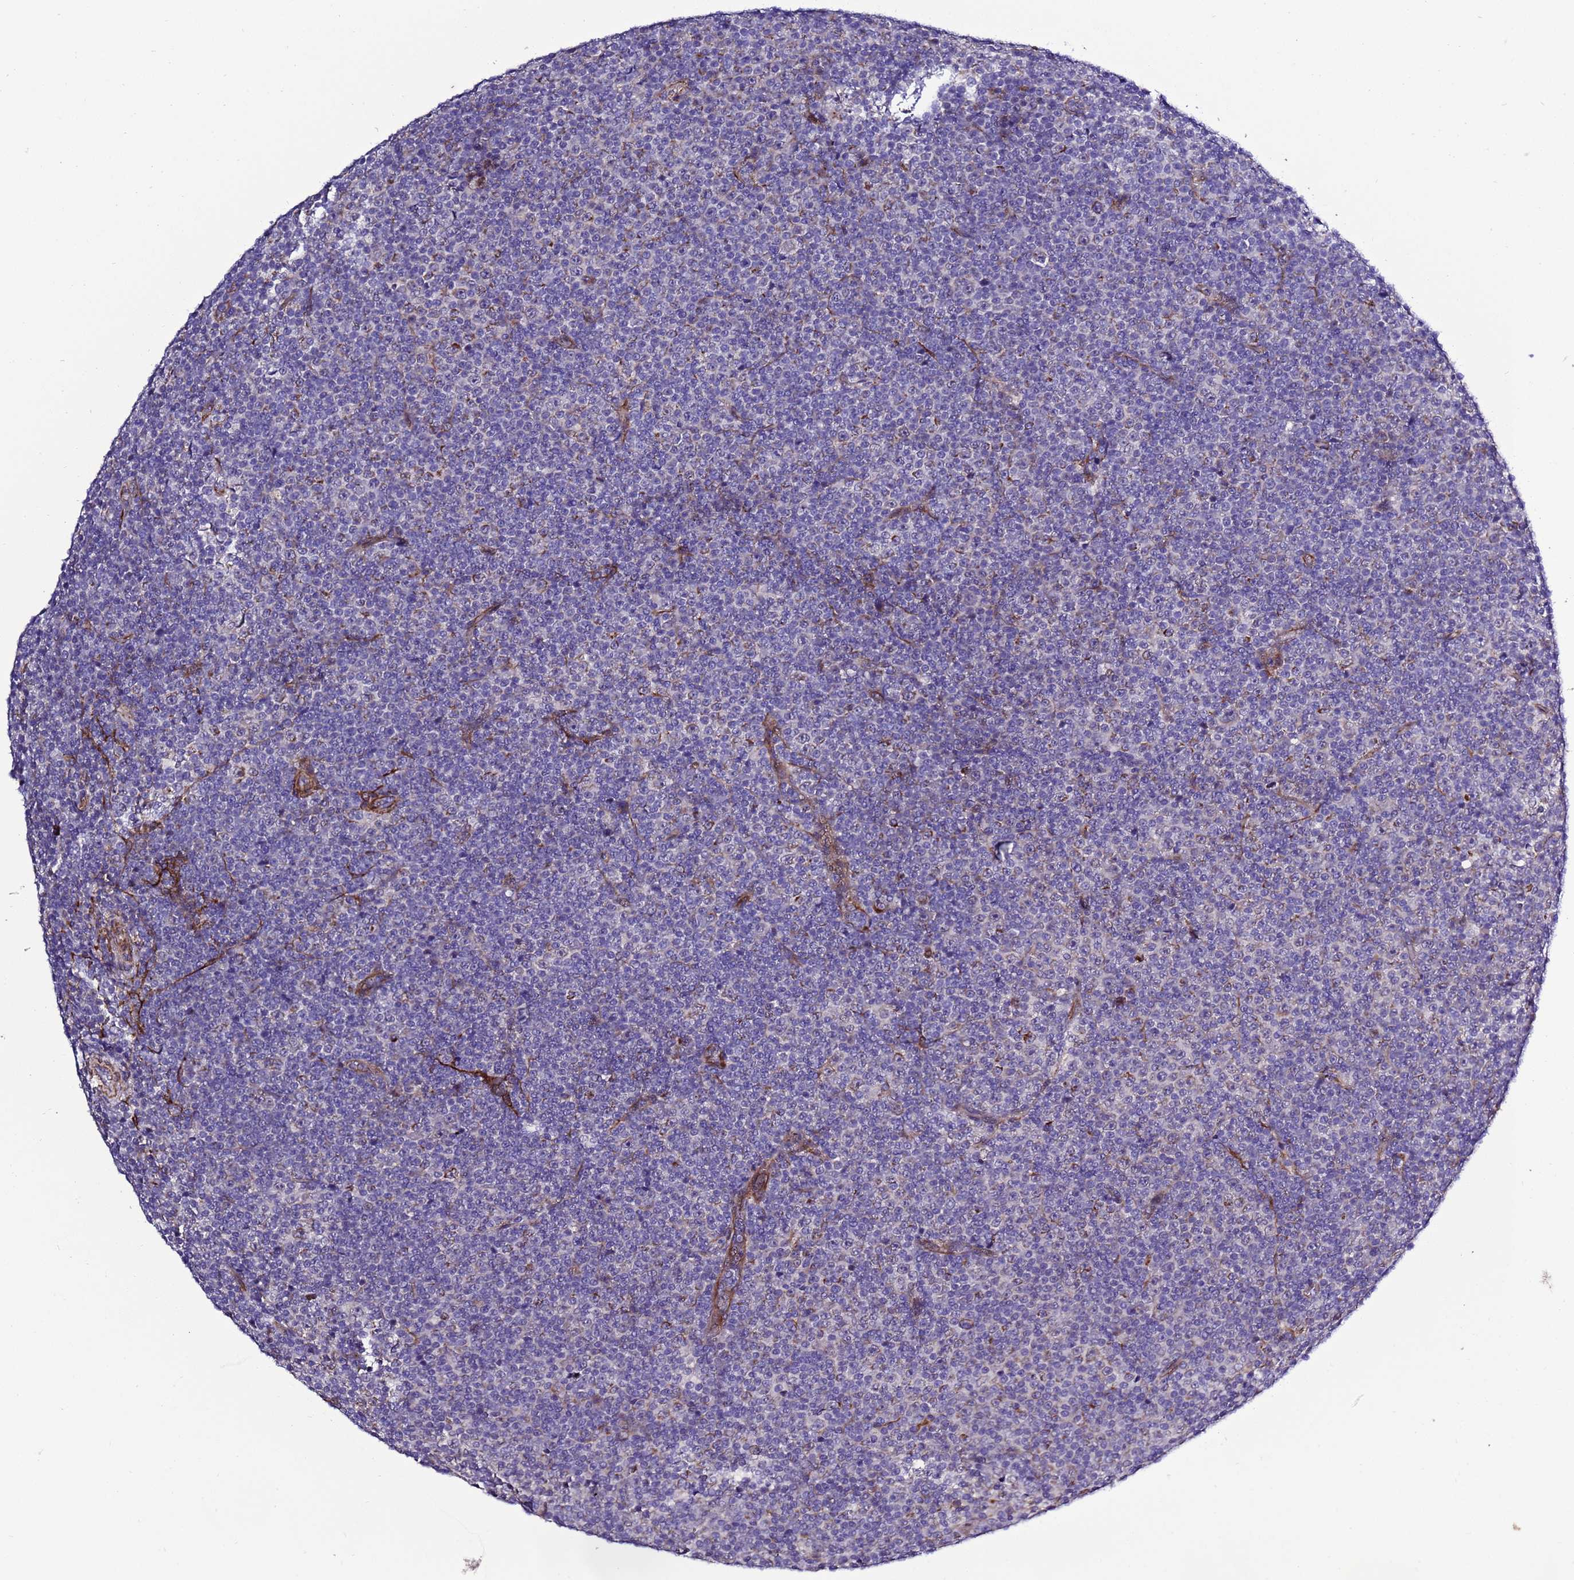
{"staining": {"intensity": "negative", "quantity": "none", "location": "none"}, "tissue": "lymphoma", "cell_type": "Tumor cells", "image_type": "cancer", "snomed": [{"axis": "morphology", "description": "Malignant lymphoma, non-Hodgkin's type, Low grade"}, {"axis": "topography", "description": "Lymph node"}], "caption": "This is a photomicrograph of immunohistochemistry (IHC) staining of lymphoma, which shows no expression in tumor cells. (DAB (3,3'-diaminobenzidine) immunohistochemistry (IHC) visualized using brightfield microscopy, high magnification).", "gene": "GZF1", "patient": {"sex": "female", "age": 67}}